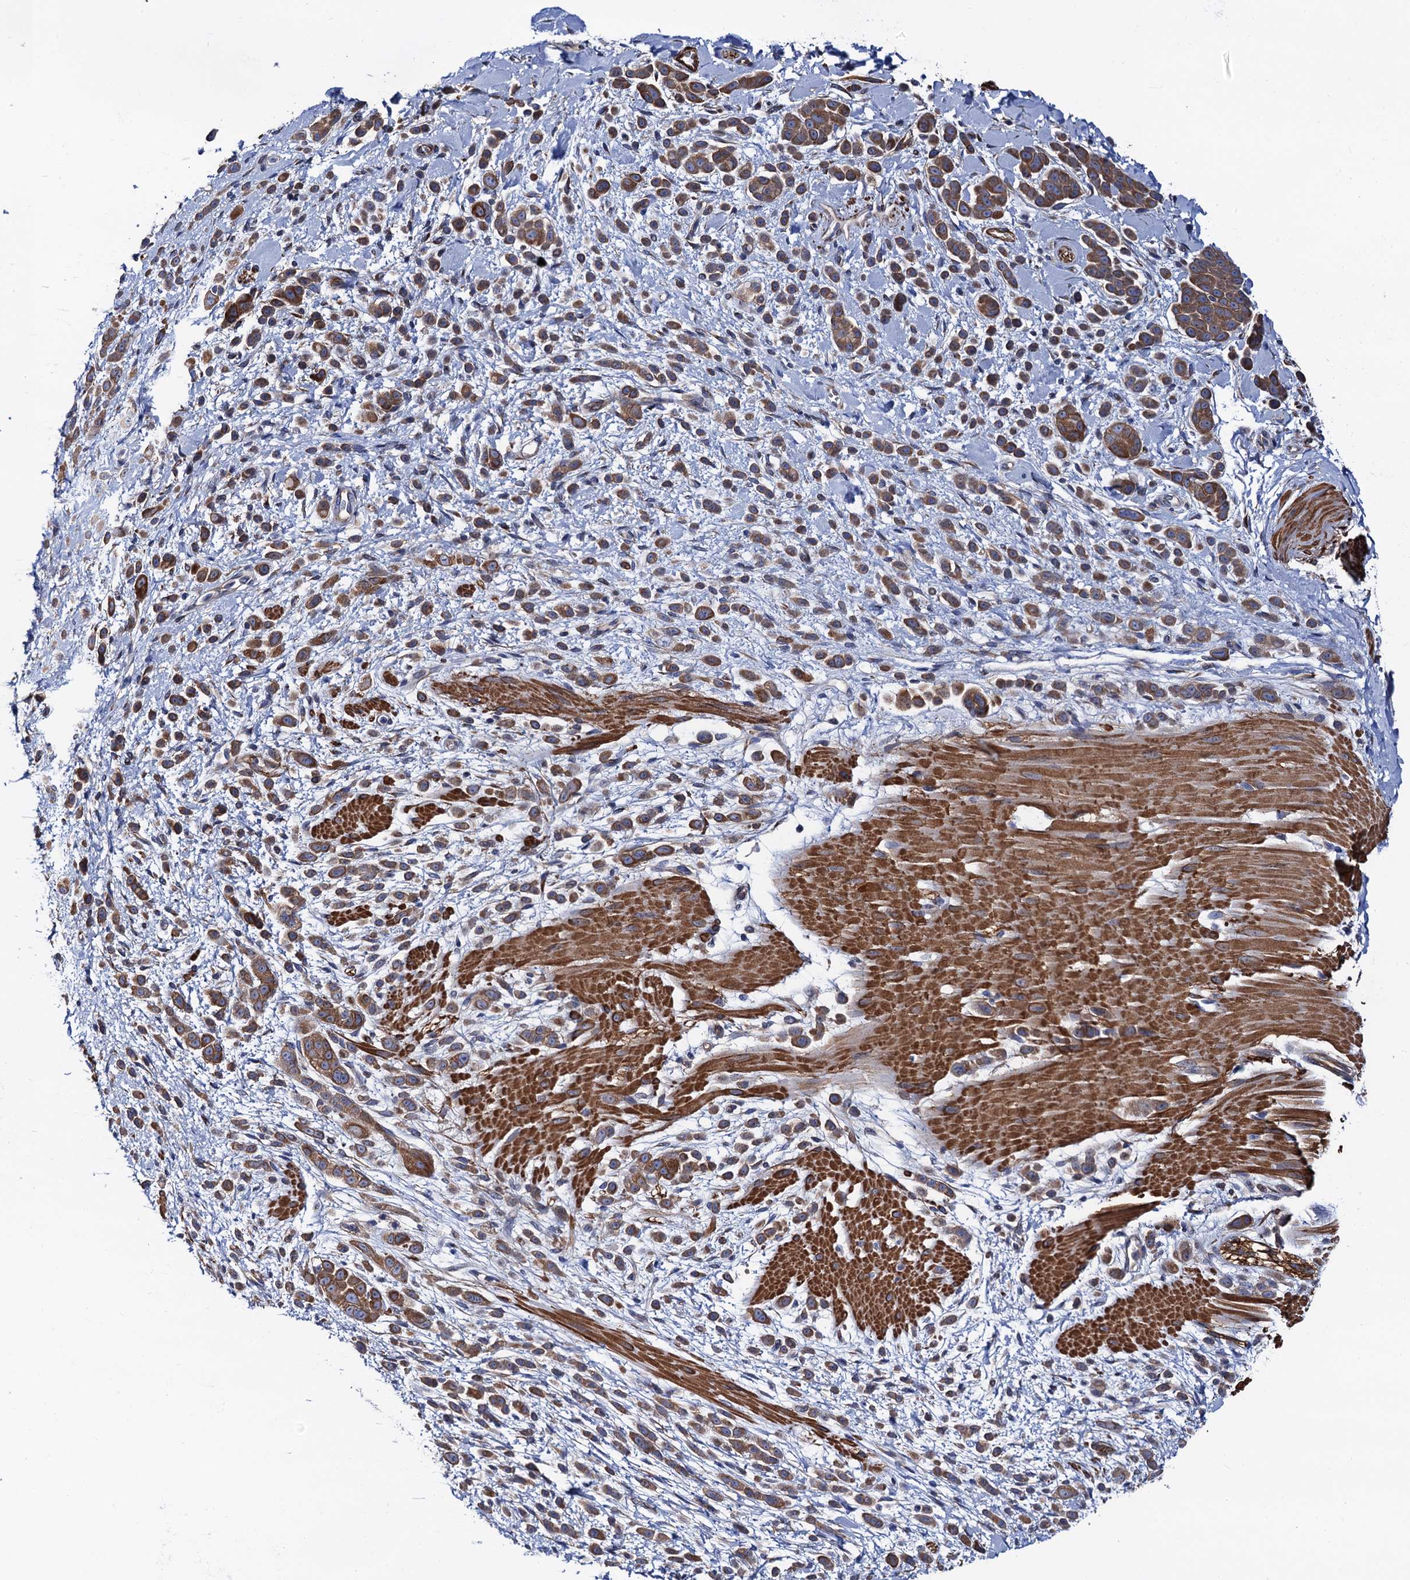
{"staining": {"intensity": "moderate", "quantity": ">75%", "location": "cytoplasmic/membranous"}, "tissue": "pancreatic cancer", "cell_type": "Tumor cells", "image_type": "cancer", "snomed": [{"axis": "morphology", "description": "Normal tissue, NOS"}, {"axis": "morphology", "description": "Adenocarcinoma, NOS"}, {"axis": "topography", "description": "Pancreas"}], "caption": "IHC of pancreatic cancer demonstrates medium levels of moderate cytoplasmic/membranous positivity in about >75% of tumor cells.", "gene": "ZDHHC18", "patient": {"sex": "female", "age": 64}}